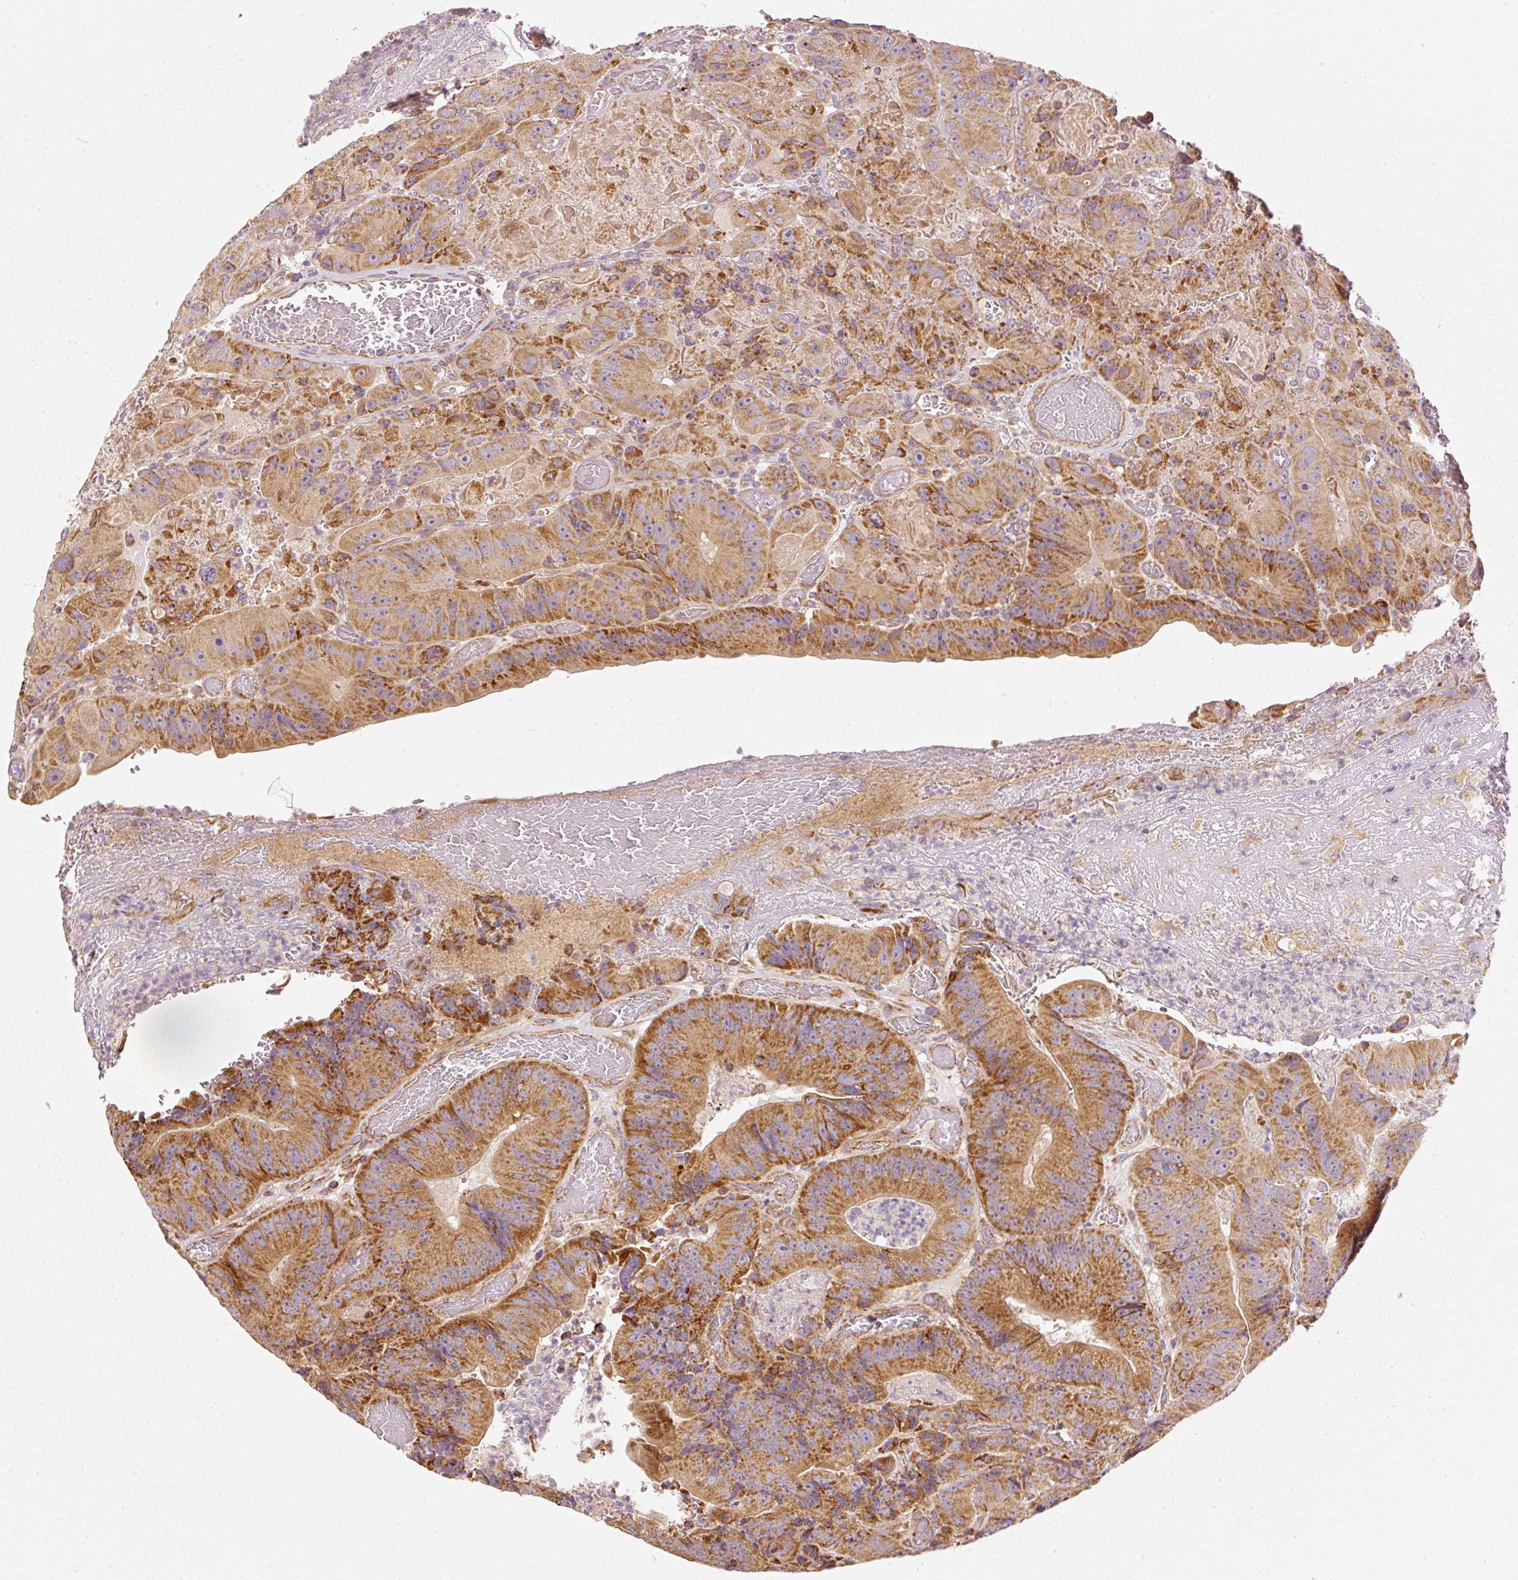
{"staining": {"intensity": "strong", "quantity": ">75%", "location": "cytoplasmic/membranous"}, "tissue": "colorectal cancer", "cell_type": "Tumor cells", "image_type": "cancer", "snomed": [{"axis": "morphology", "description": "Adenocarcinoma, NOS"}, {"axis": "topography", "description": "Colon"}], "caption": "Immunohistochemistry (IHC) histopathology image of neoplastic tissue: adenocarcinoma (colorectal) stained using IHC exhibits high levels of strong protein expression localized specifically in the cytoplasmic/membranous of tumor cells, appearing as a cytoplasmic/membranous brown color.", "gene": "MTHFD1L", "patient": {"sex": "female", "age": 86}}